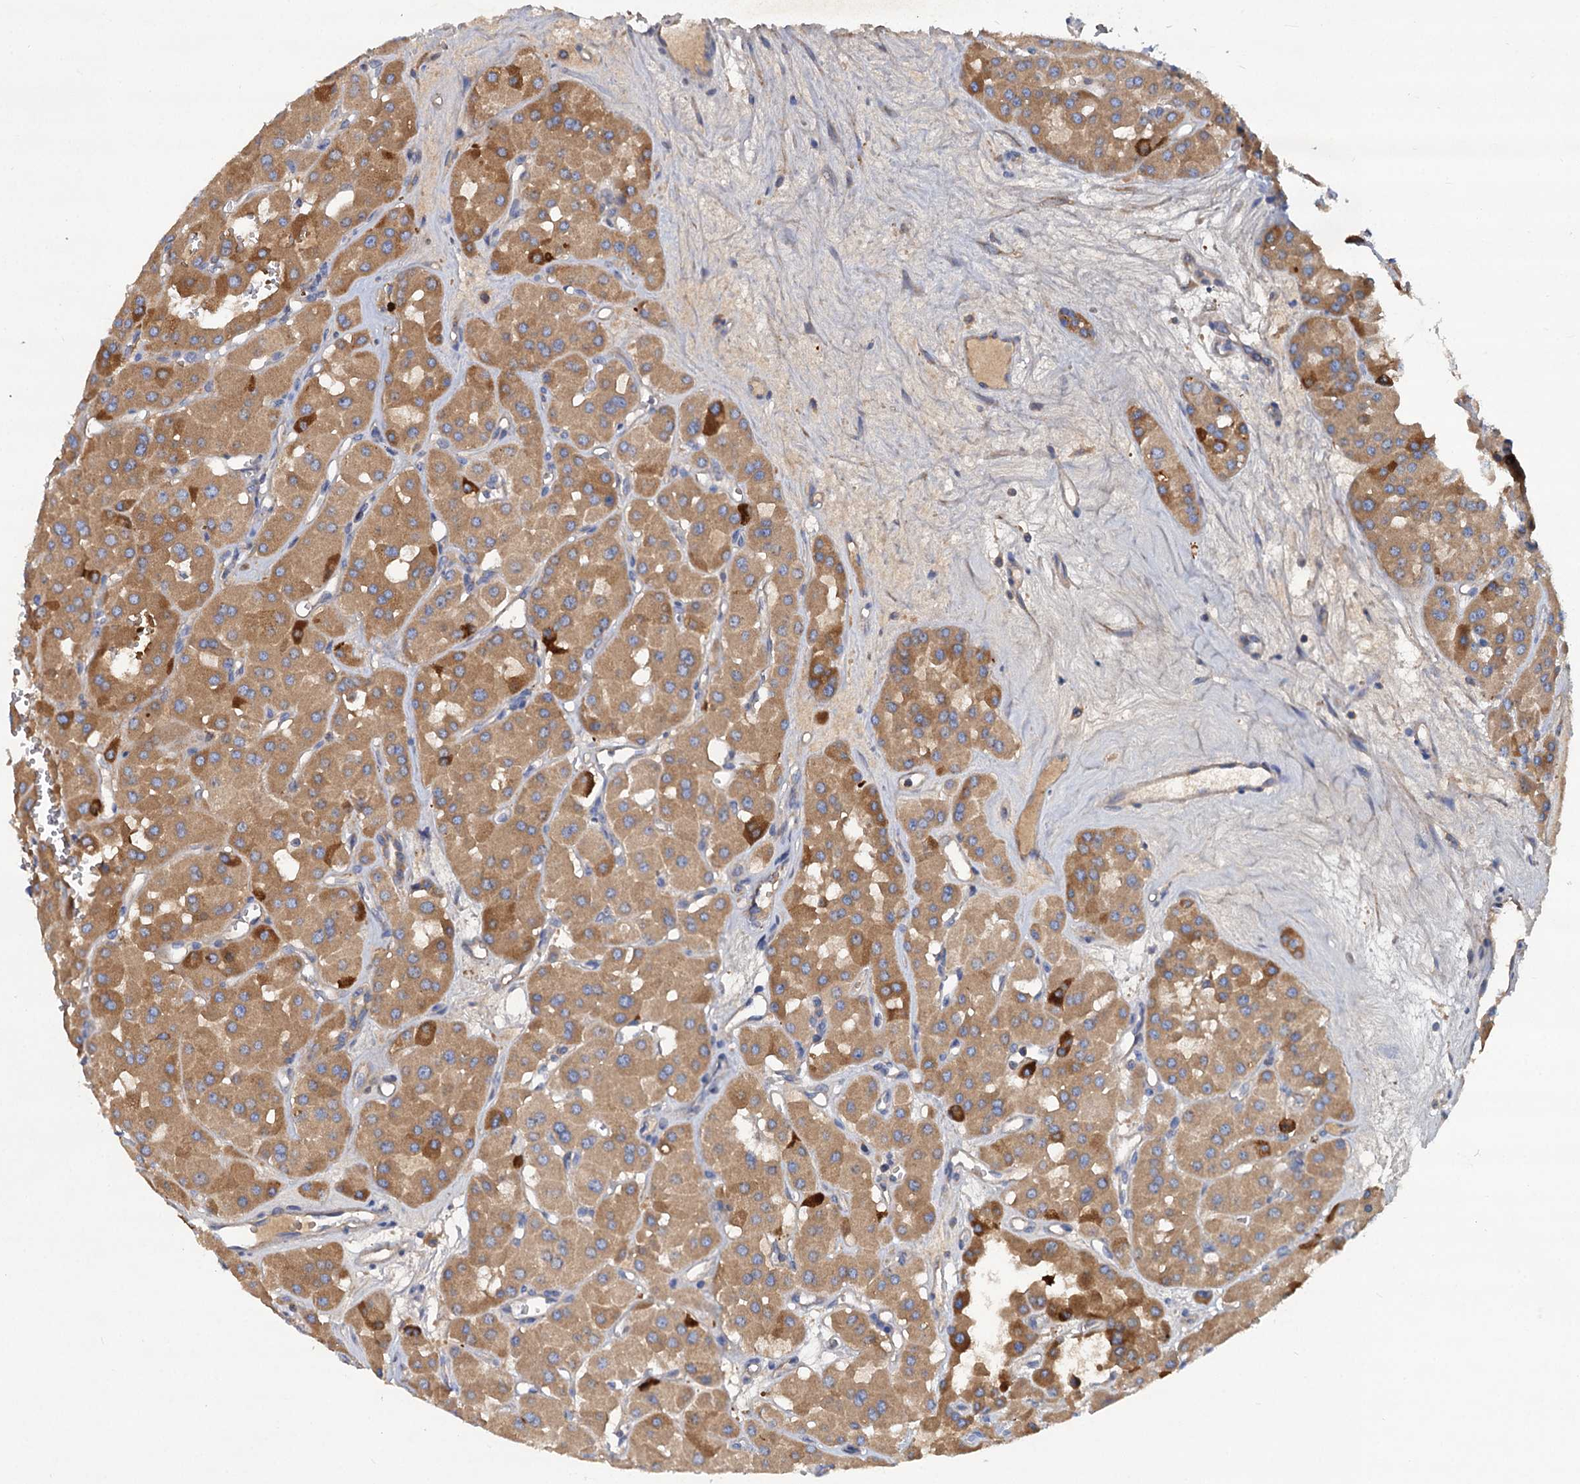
{"staining": {"intensity": "strong", "quantity": ">75%", "location": "cytoplasmic/membranous"}, "tissue": "renal cancer", "cell_type": "Tumor cells", "image_type": "cancer", "snomed": [{"axis": "morphology", "description": "Carcinoma, NOS"}, {"axis": "topography", "description": "Kidney"}], "caption": "Immunohistochemical staining of human renal cancer (carcinoma) exhibits high levels of strong cytoplasmic/membranous protein staining in about >75% of tumor cells. Ihc stains the protein of interest in brown and the nuclei are stained blue.", "gene": "ALKBH7", "patient": {"sex": "female", "age": 75}}